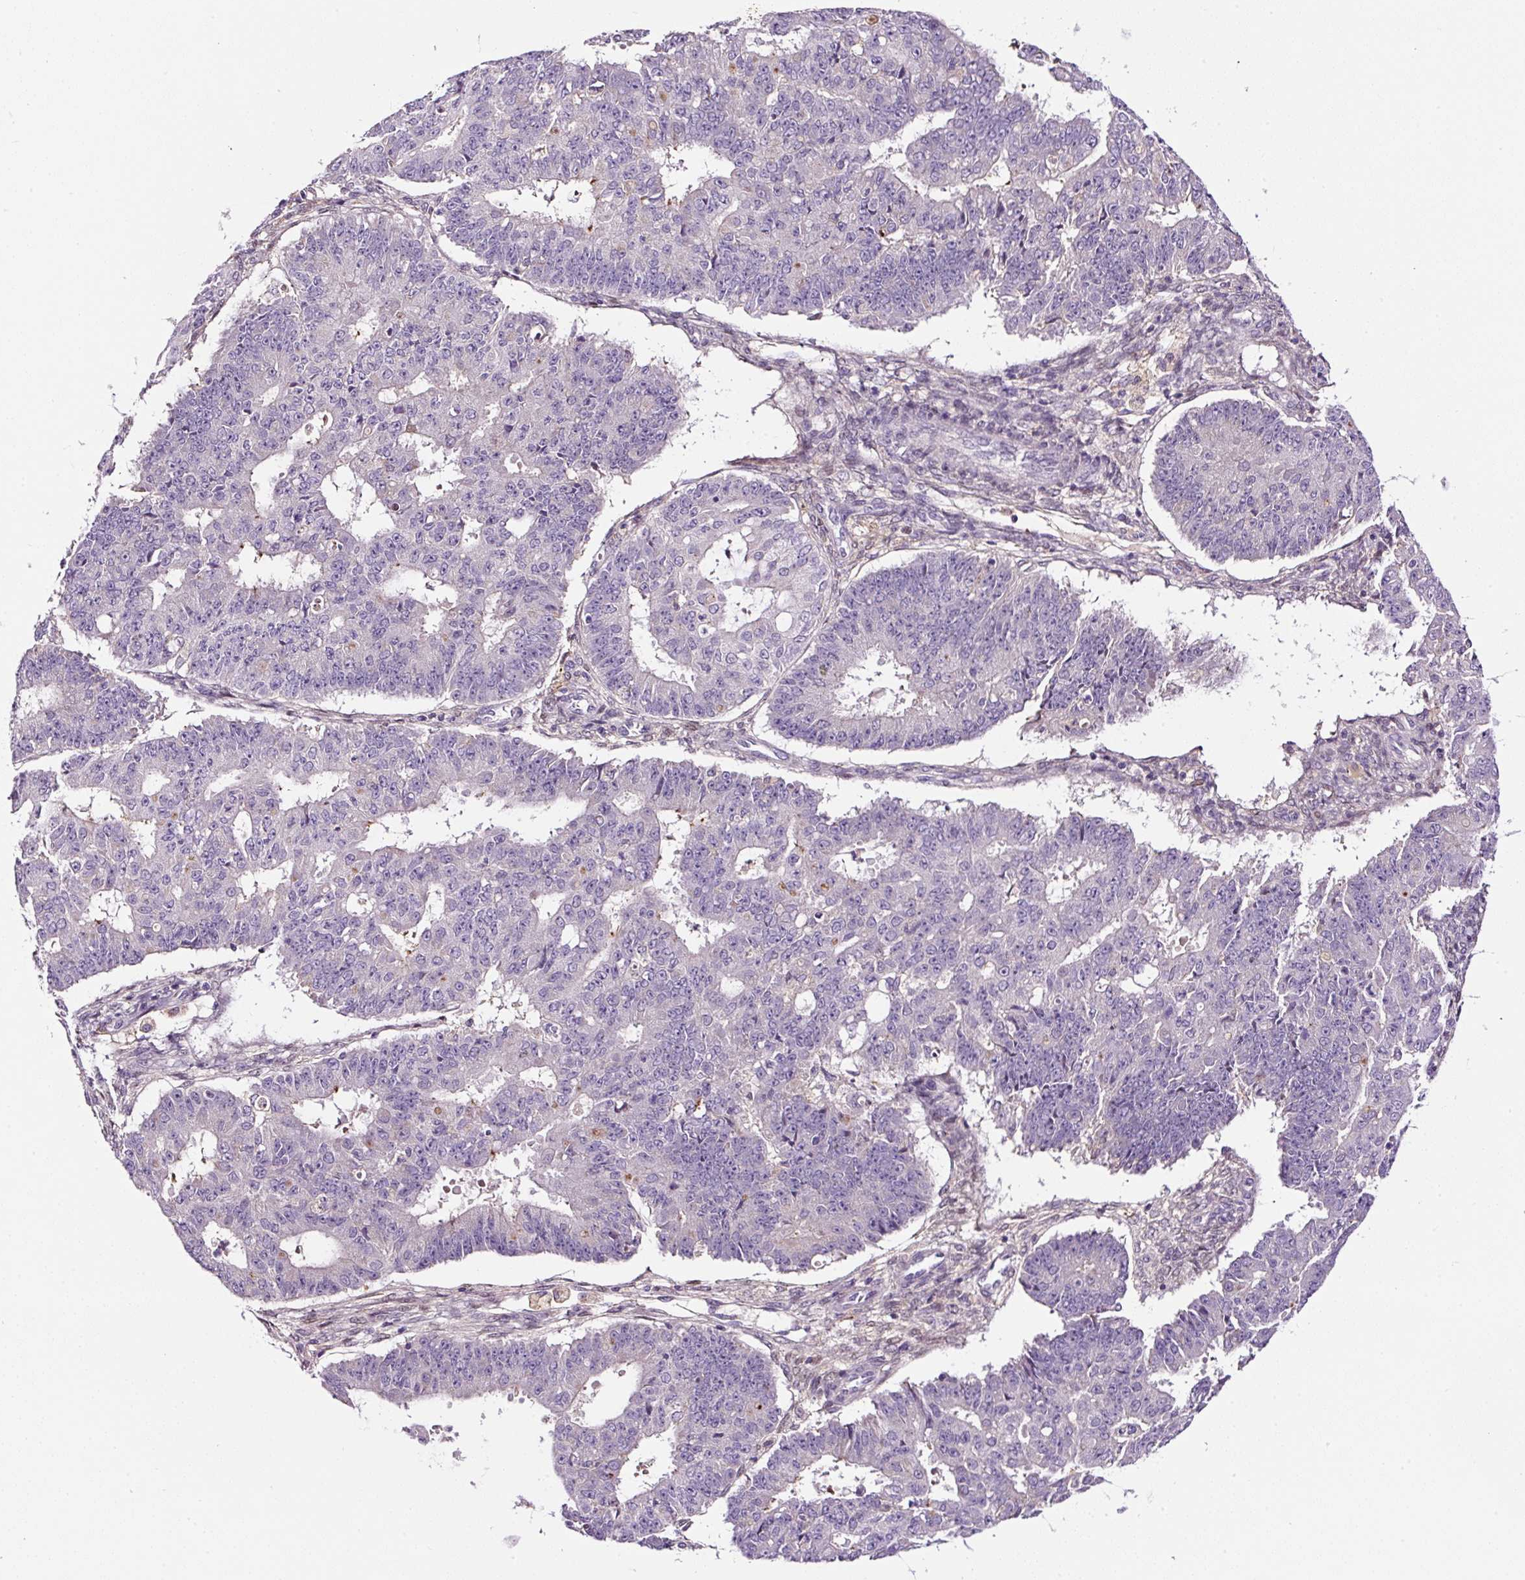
{"staining": {"intensity": "negative", "quantity": "none", "location": "none"}, "tissue": "ovarian cancer", "cell_type": "Tumor cells", "image_type": "cancer", "snomed": [{"axis": "morphology", "description": "Carcinoma, endometroid"}, {"axis": "topography", "description": "Appendix"}, {"axis": "topography", "description": "Ovary"}], "caption": "Histopathology image shows no significant protein expression in tumor cells of ovarian cancer.", "gene": "LRRC24", "patient": {"sex": "female", "age": 42}}